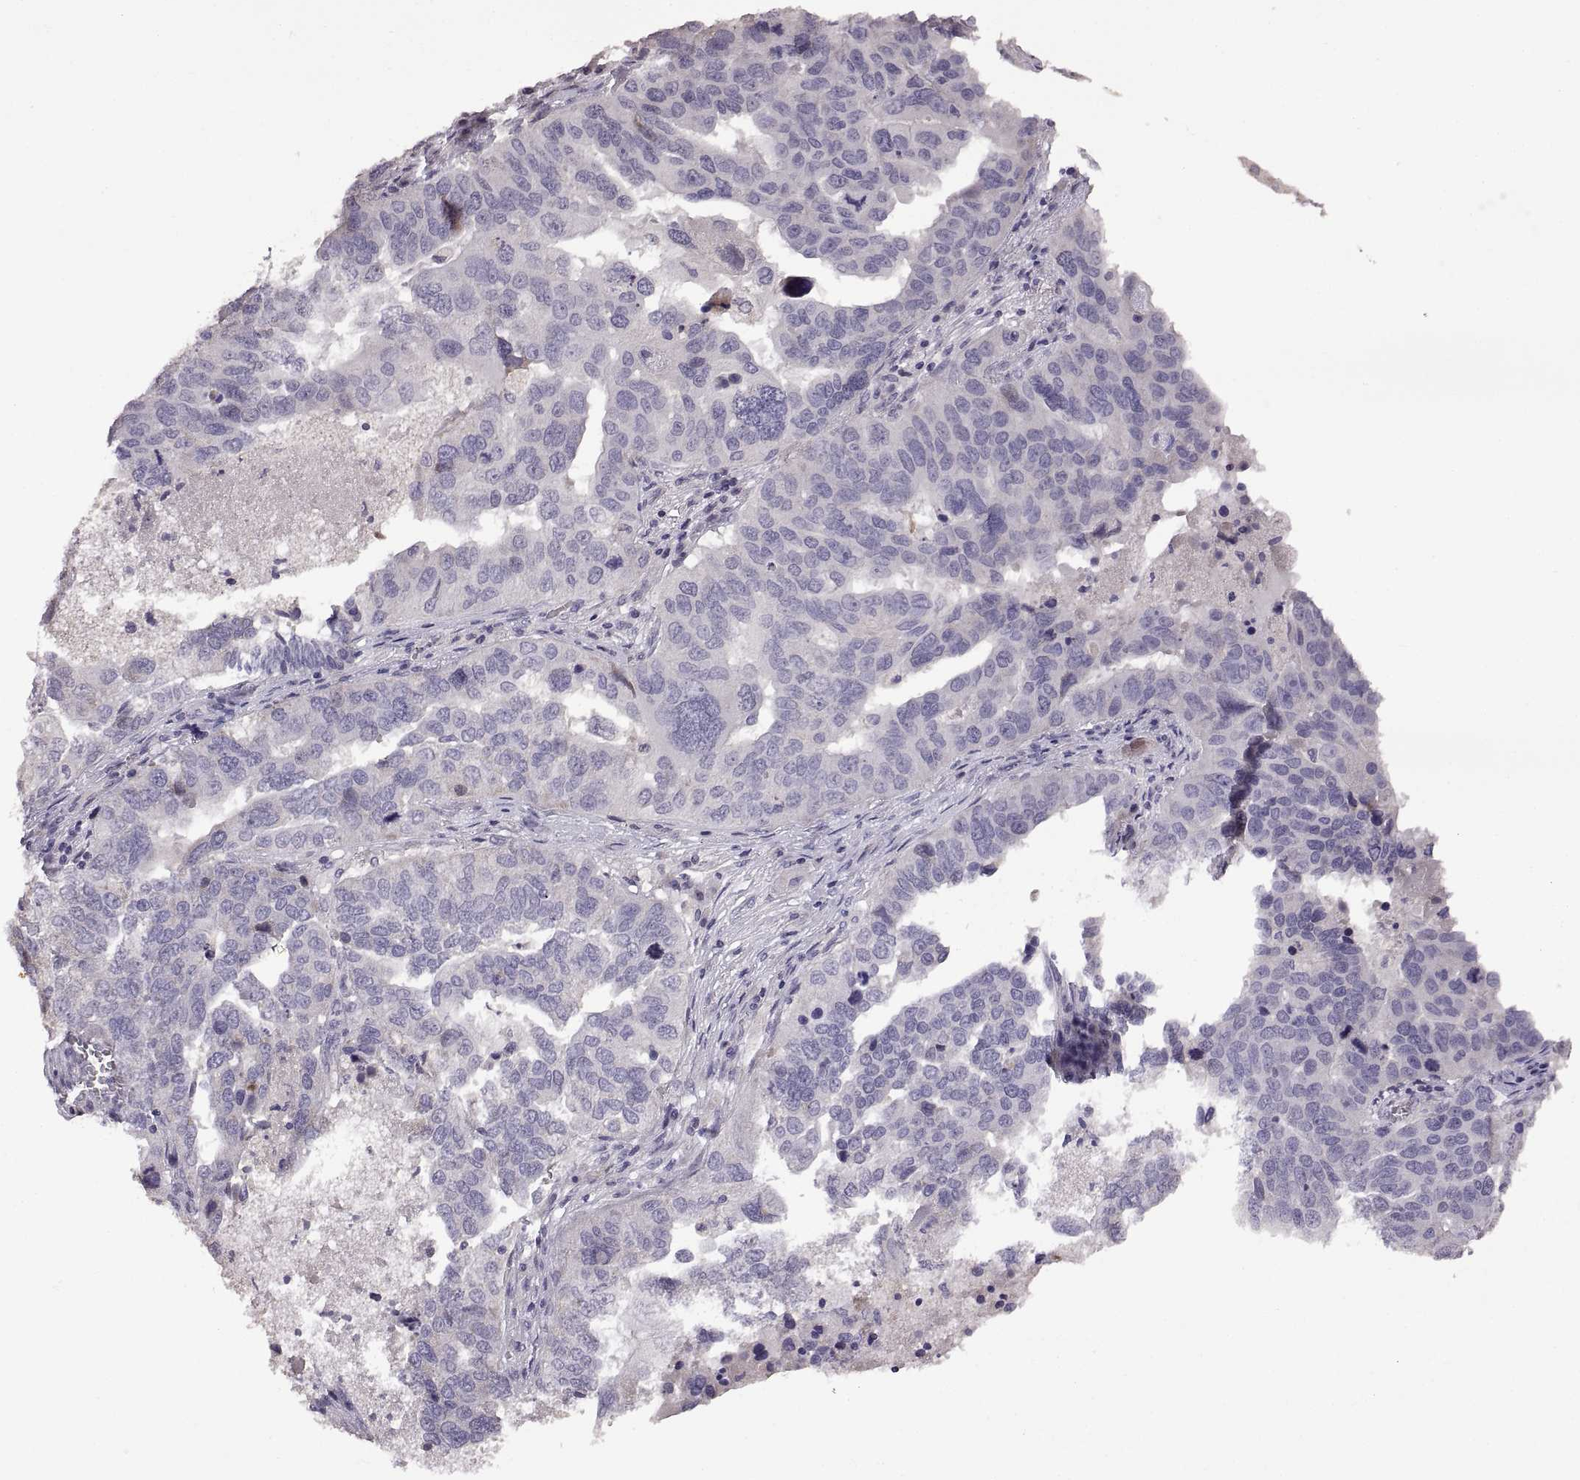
{"staining": {"intensity": "negative", "quantity": "none", "location": "none"}, "tissue": "ovarian cancer", "cell_type": "Tumor cells", "image_type": "cancer", "snomed": [{"axis": "morphology", "description": "Carcinoma, endometroid"}, {"axis": "topography", "description": "Soft tissue"}, {"axis": "topography", "description": "Ovary"}], "caption": "This histopathology image is of ovarian cancer (endometroid carcinoma) stained with immunohistochemistry (IHC) to label a protein in brown with the nuclei are counter-stained blue. There is no positivity in tumor cells.", "gene": "DEFB136", "patient": {"sex": "female", "age": 52}}